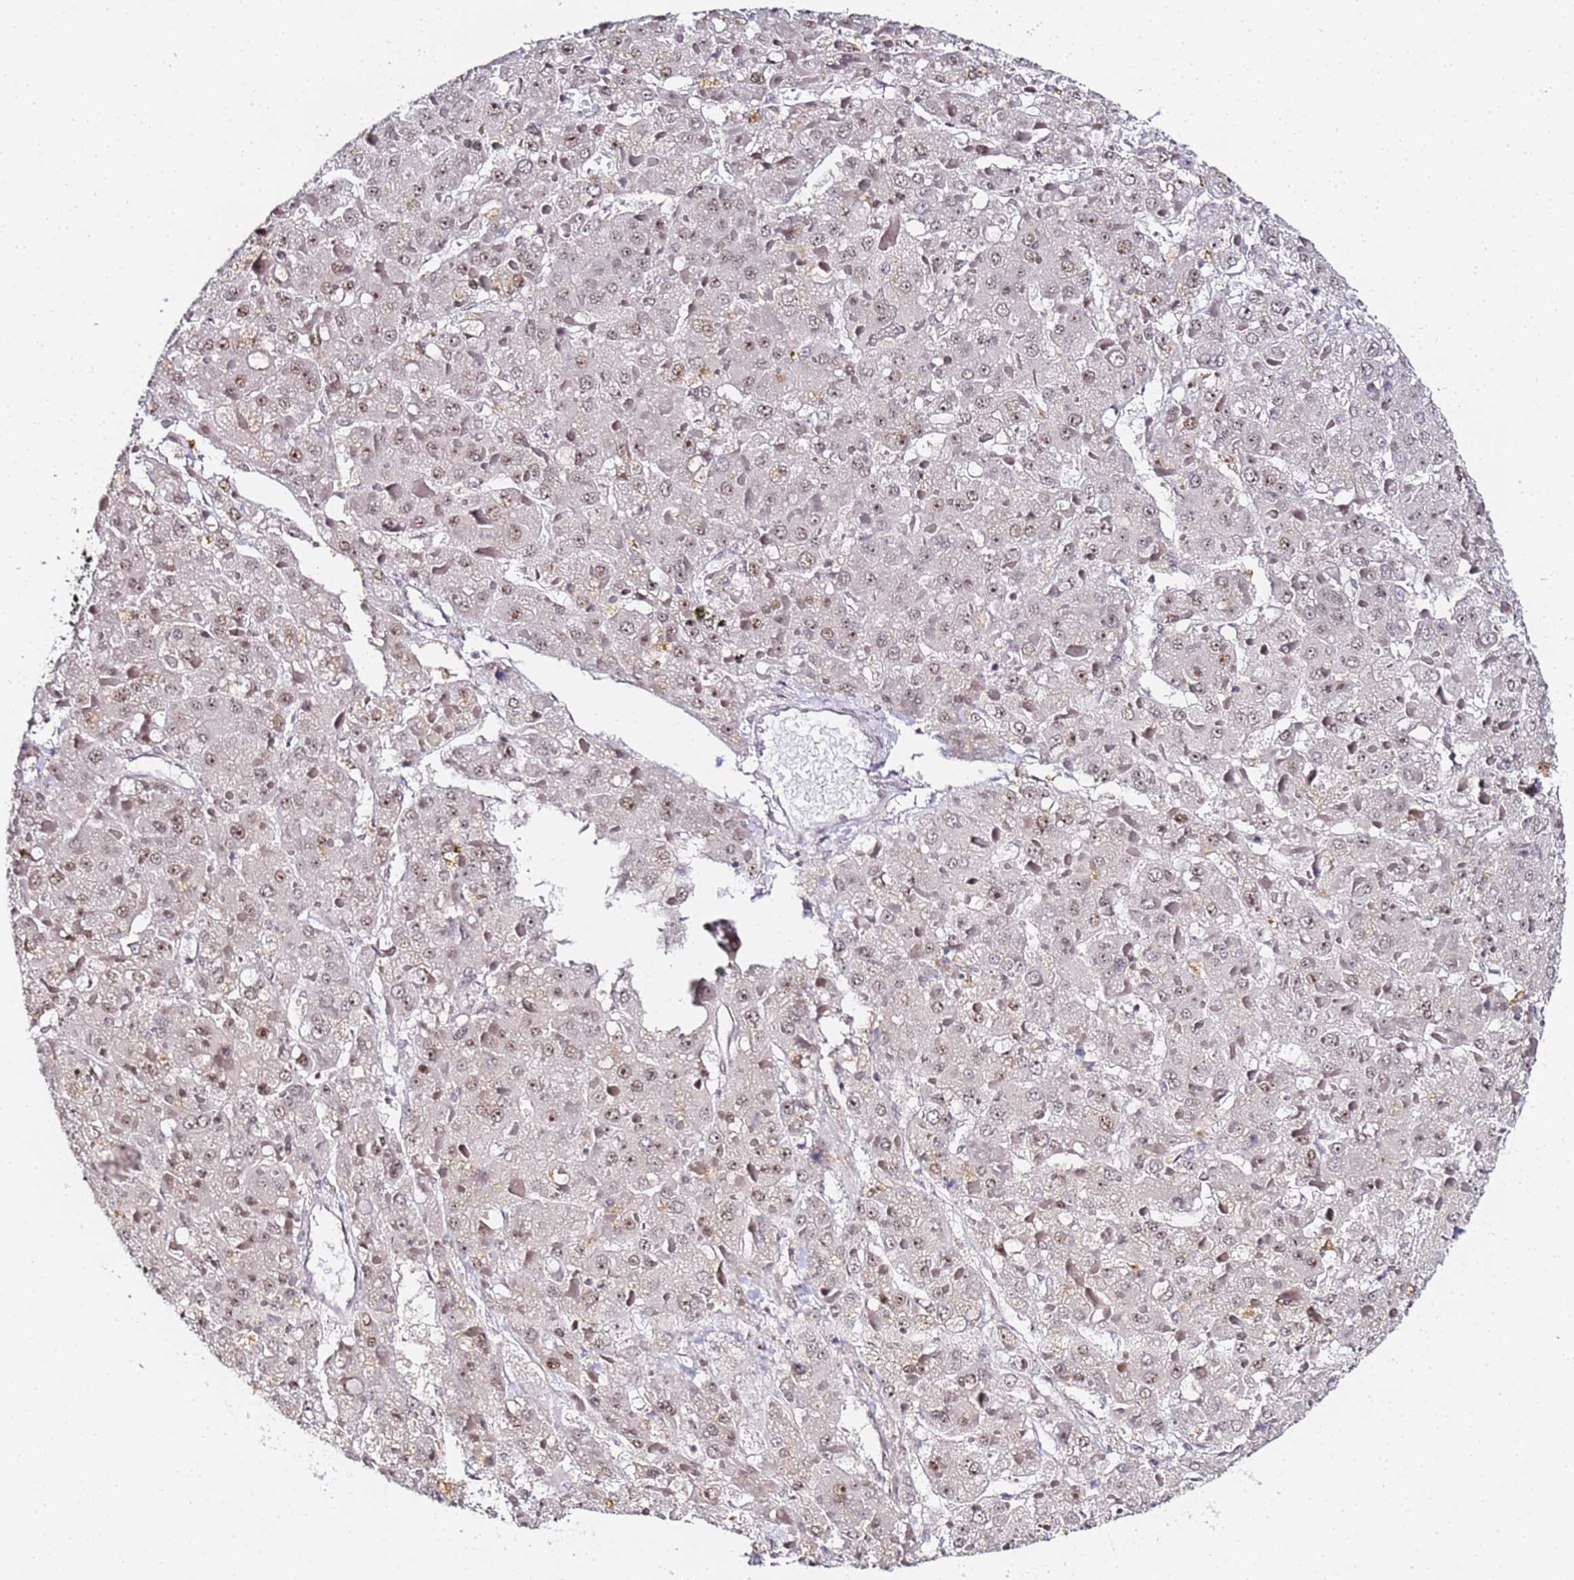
{"staining": {"intensity": "weak", "quantity": "25%-75%", "location": "nuclear"}, "tissue": "liver cancer", "cell_type": "Tumor cells", "image_type": "cancer", "snomed": [{"axis": "morphology", "description": "Carcinoma, Hepatocellular, NOS"}, {"axis": "topography", "description": "Liver"}], "caption": "Immunohistochemical staining of liver hepatocellular carcinoma exhibits low levels of weak nuclear protein positivity in about 25%-75% of tumor cells. The staining was performed using DAB to visualize the protein expression in brown, while the nuclei were stained in blue with hematoxylin (Magnification: 20x).", "gene": "LSM3", "patient": {"sex": "female", "age": 73}}